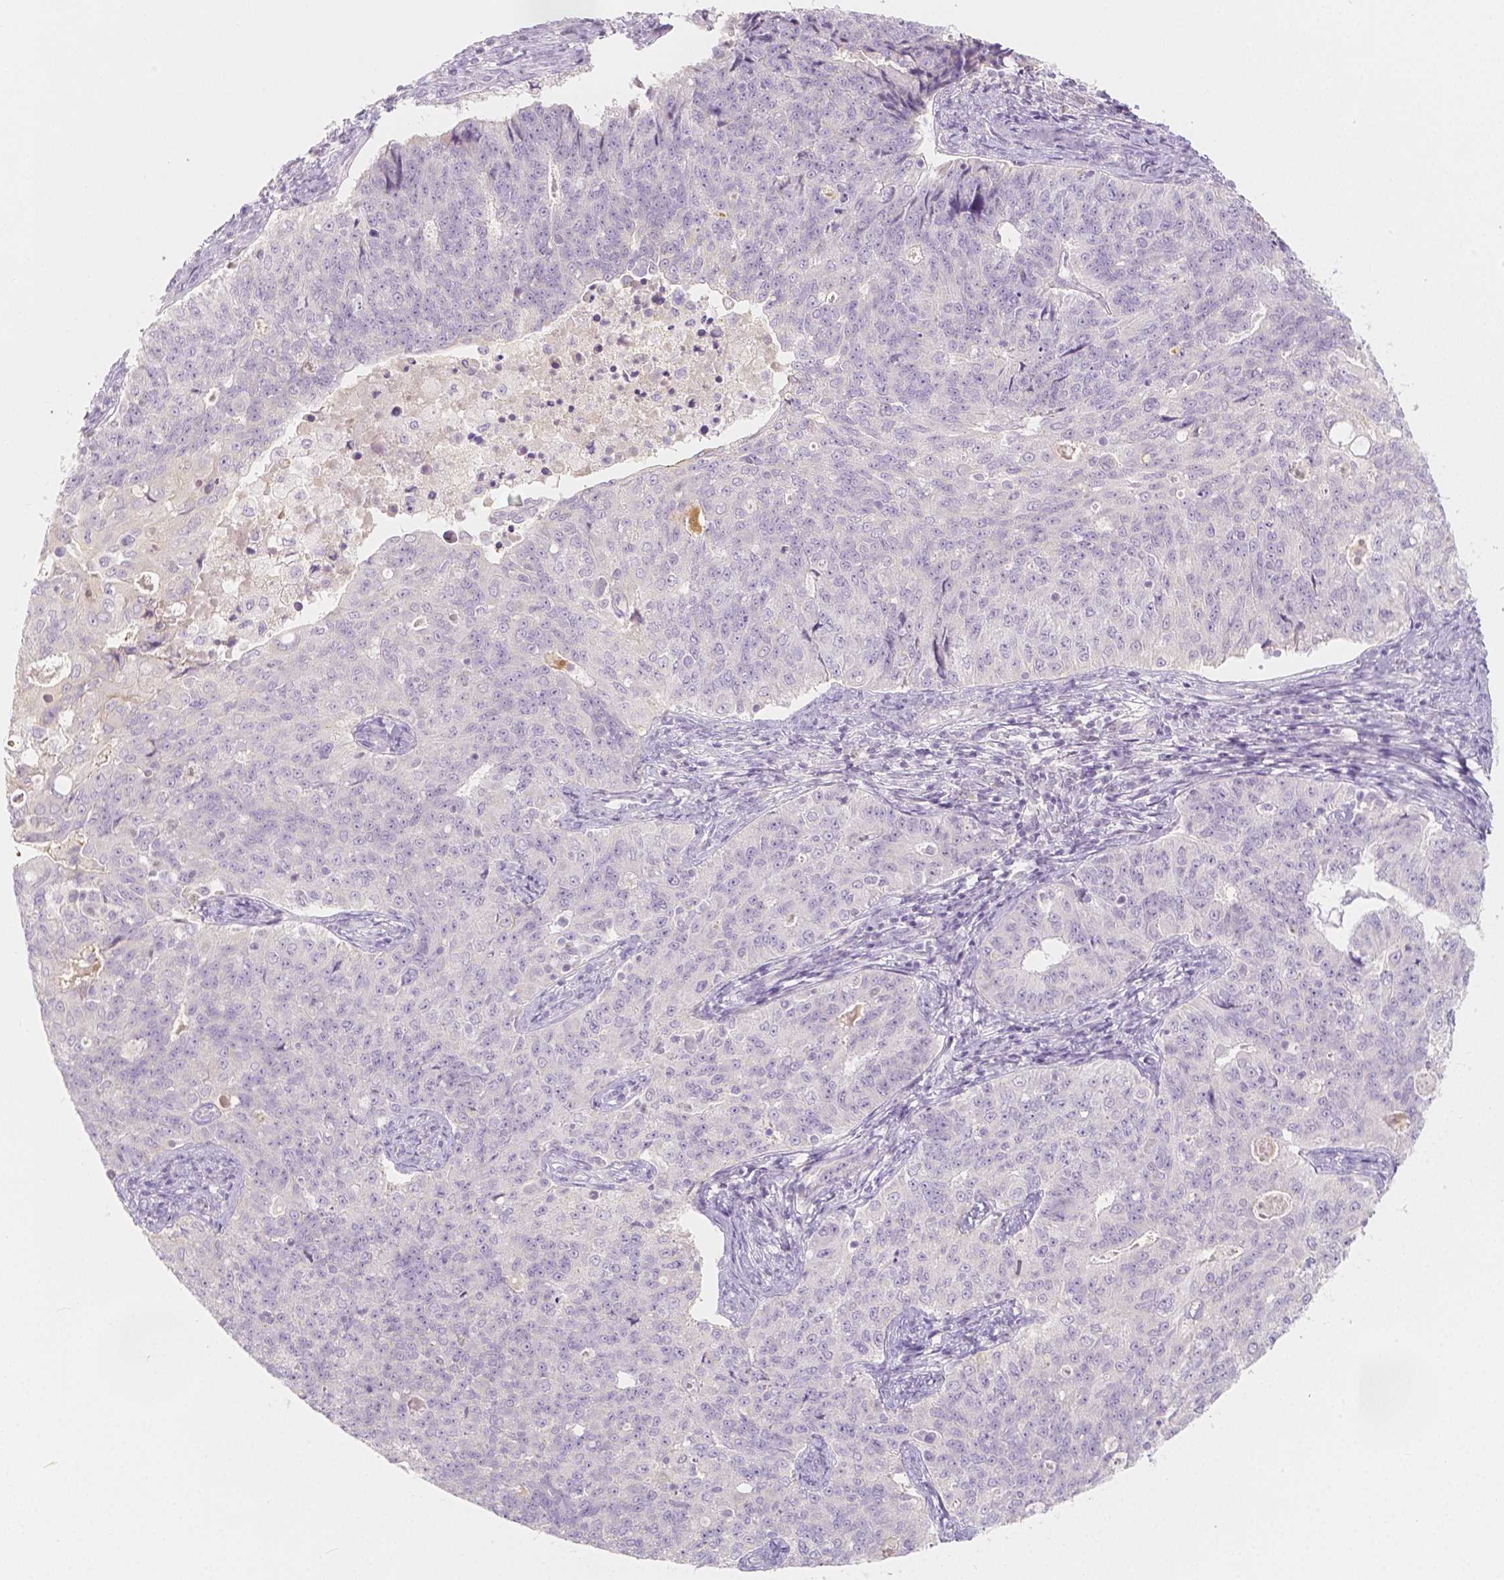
{"staining": {"intensity": "negative", "quantity": "none", "location": "none"}, "tissue": "endometrial cancer", "cell_type": "Tumor cells", "image_type": "cancer", "snomed": [{"axis": "morphology", "description": "Adenocarcinoma, NOS"}, {"axis": "topography", "description": "Endometrium"}], "caption": "There is no significant staining in tumor cells of endometrial cancer (adenocarcinoma). The staining was performed using DAB (3,3'-diaminobenzidine) to visualize the protein expression in brown, while the nuclei were stained in blue with hematoxylin (Magnification: 20x).", "gene": "BATF", "patient": {"sex": "female", "age": 43}}